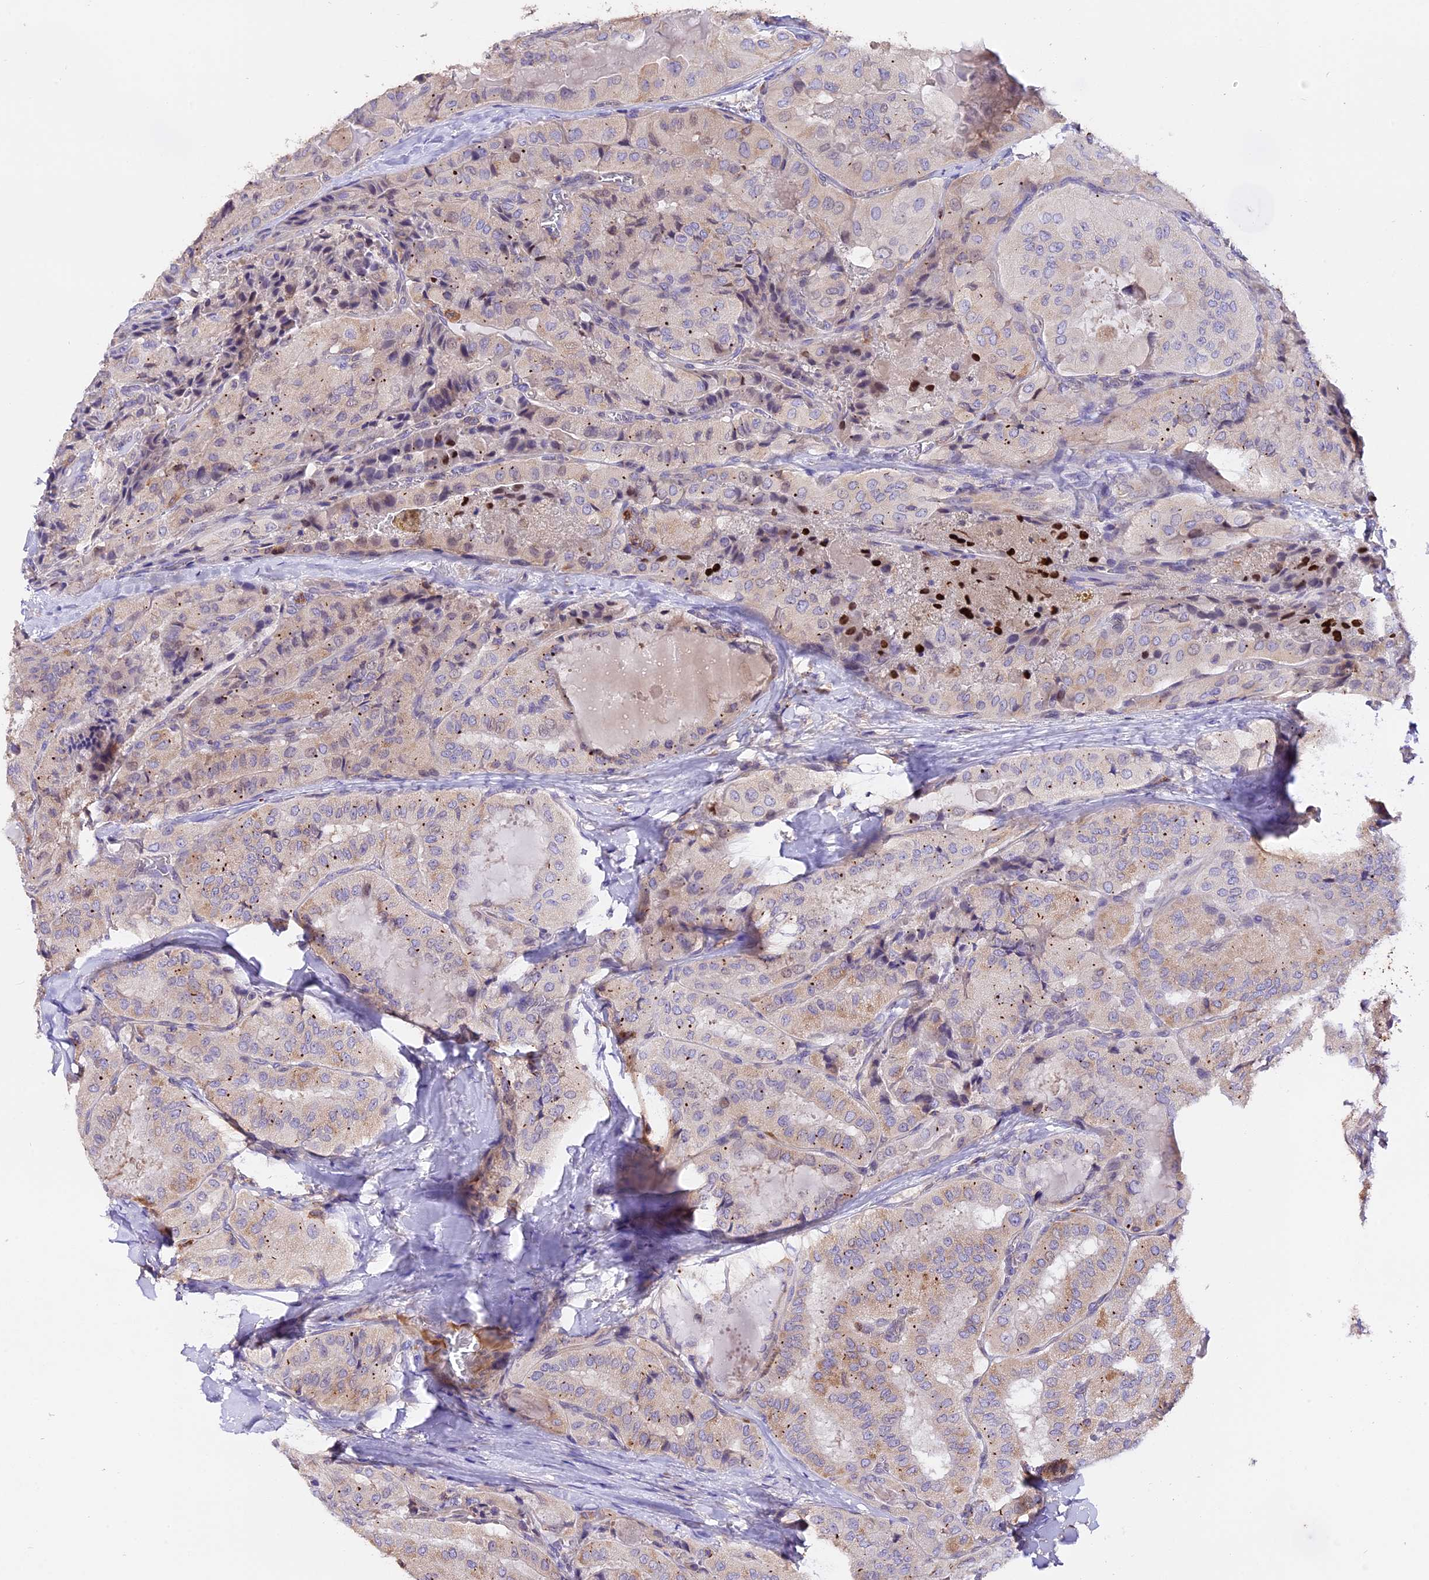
{"staining": {"intensity": "moderate", "quantity": "<25%", "location": "cytoplasmic/membranous"}, "tissue": "thyroid cancer", "cell_type": "Tumor cells", "image_type": "cancer", "snomed": [{"axis": "morphology", "description": "Normal tissue, NOS"}, {"axis": "morphology", "description": "Papillary adenocarcinoma, NOS"}, {"axis": "topography", "description": "Thyroid gland"}], "caption": "Tumor cells show low levels of moderate cytoplasmic/membranous expression in approximately <25% of cells in human thyroid cancer.", "gene": "MAP3K7CL", "patient": {"sex": "female", "age": 59}}